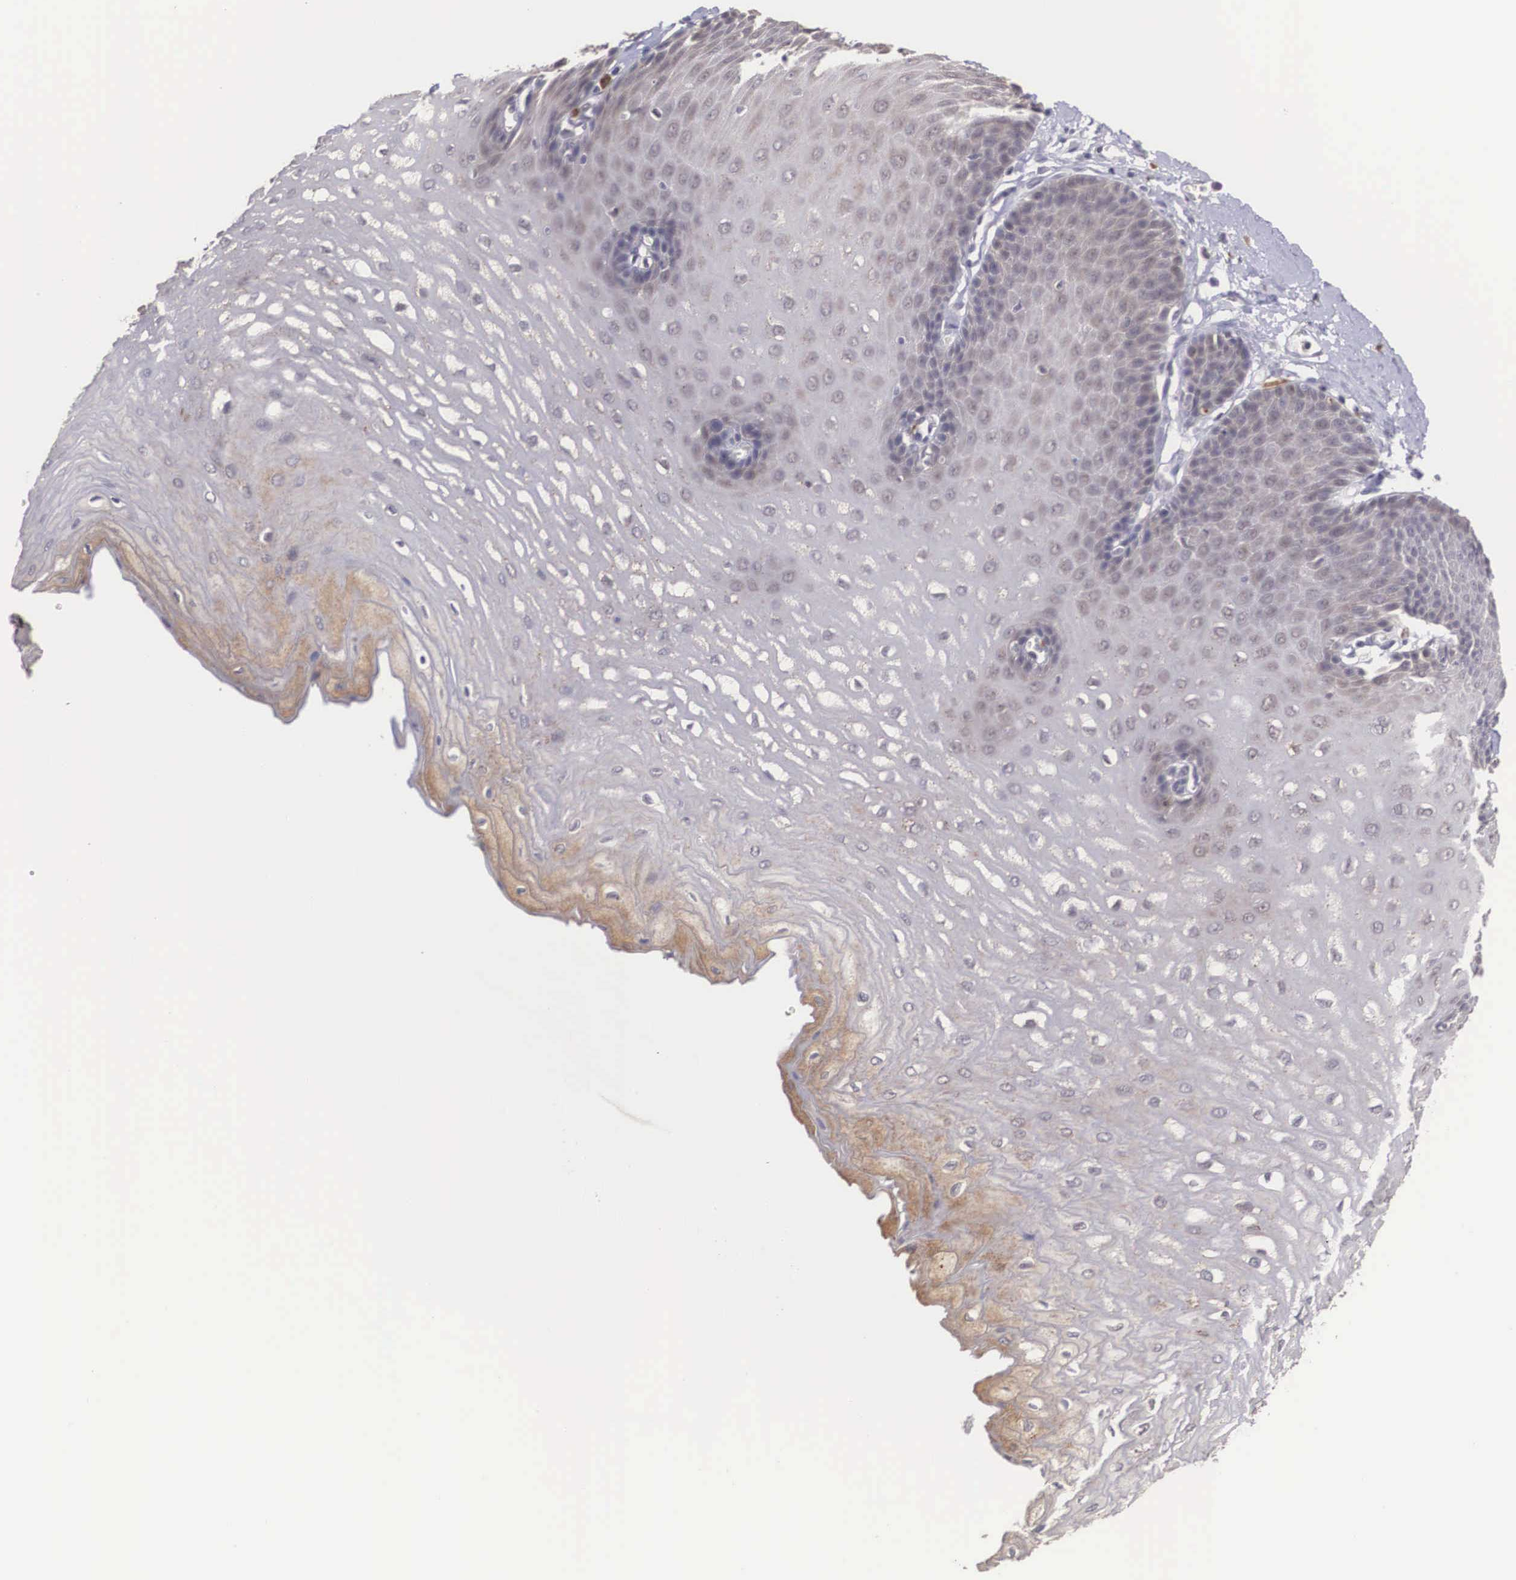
{"staining": {"intensity": "moderate", "quantity": "25%-75%", "location": "cytoplasmic/membranous"}, "tissue": "esophagus", "cell_type": "Squamous epithelial cells", "image_type": "normal", "snomed": [{"axis": "morphology", "description": "Normal tissue, NOS"}, {"axis": "topography", "description": "Esophagus"}], "caption": "The photomicrograph displays immunohistochemical staining of unremarkable esophagus. There is moderate cytoplasmic/membranous staining is identified in about 25%-75% of squamous epithelial cells. Using DAB (3,3'-diaminobenzidine) (brown) and hematoxylin (blue) stains, captured at high magnification using brightfield microscopy.", "gene": "NINL", "patient": {"sex": "male", "age": 70}}